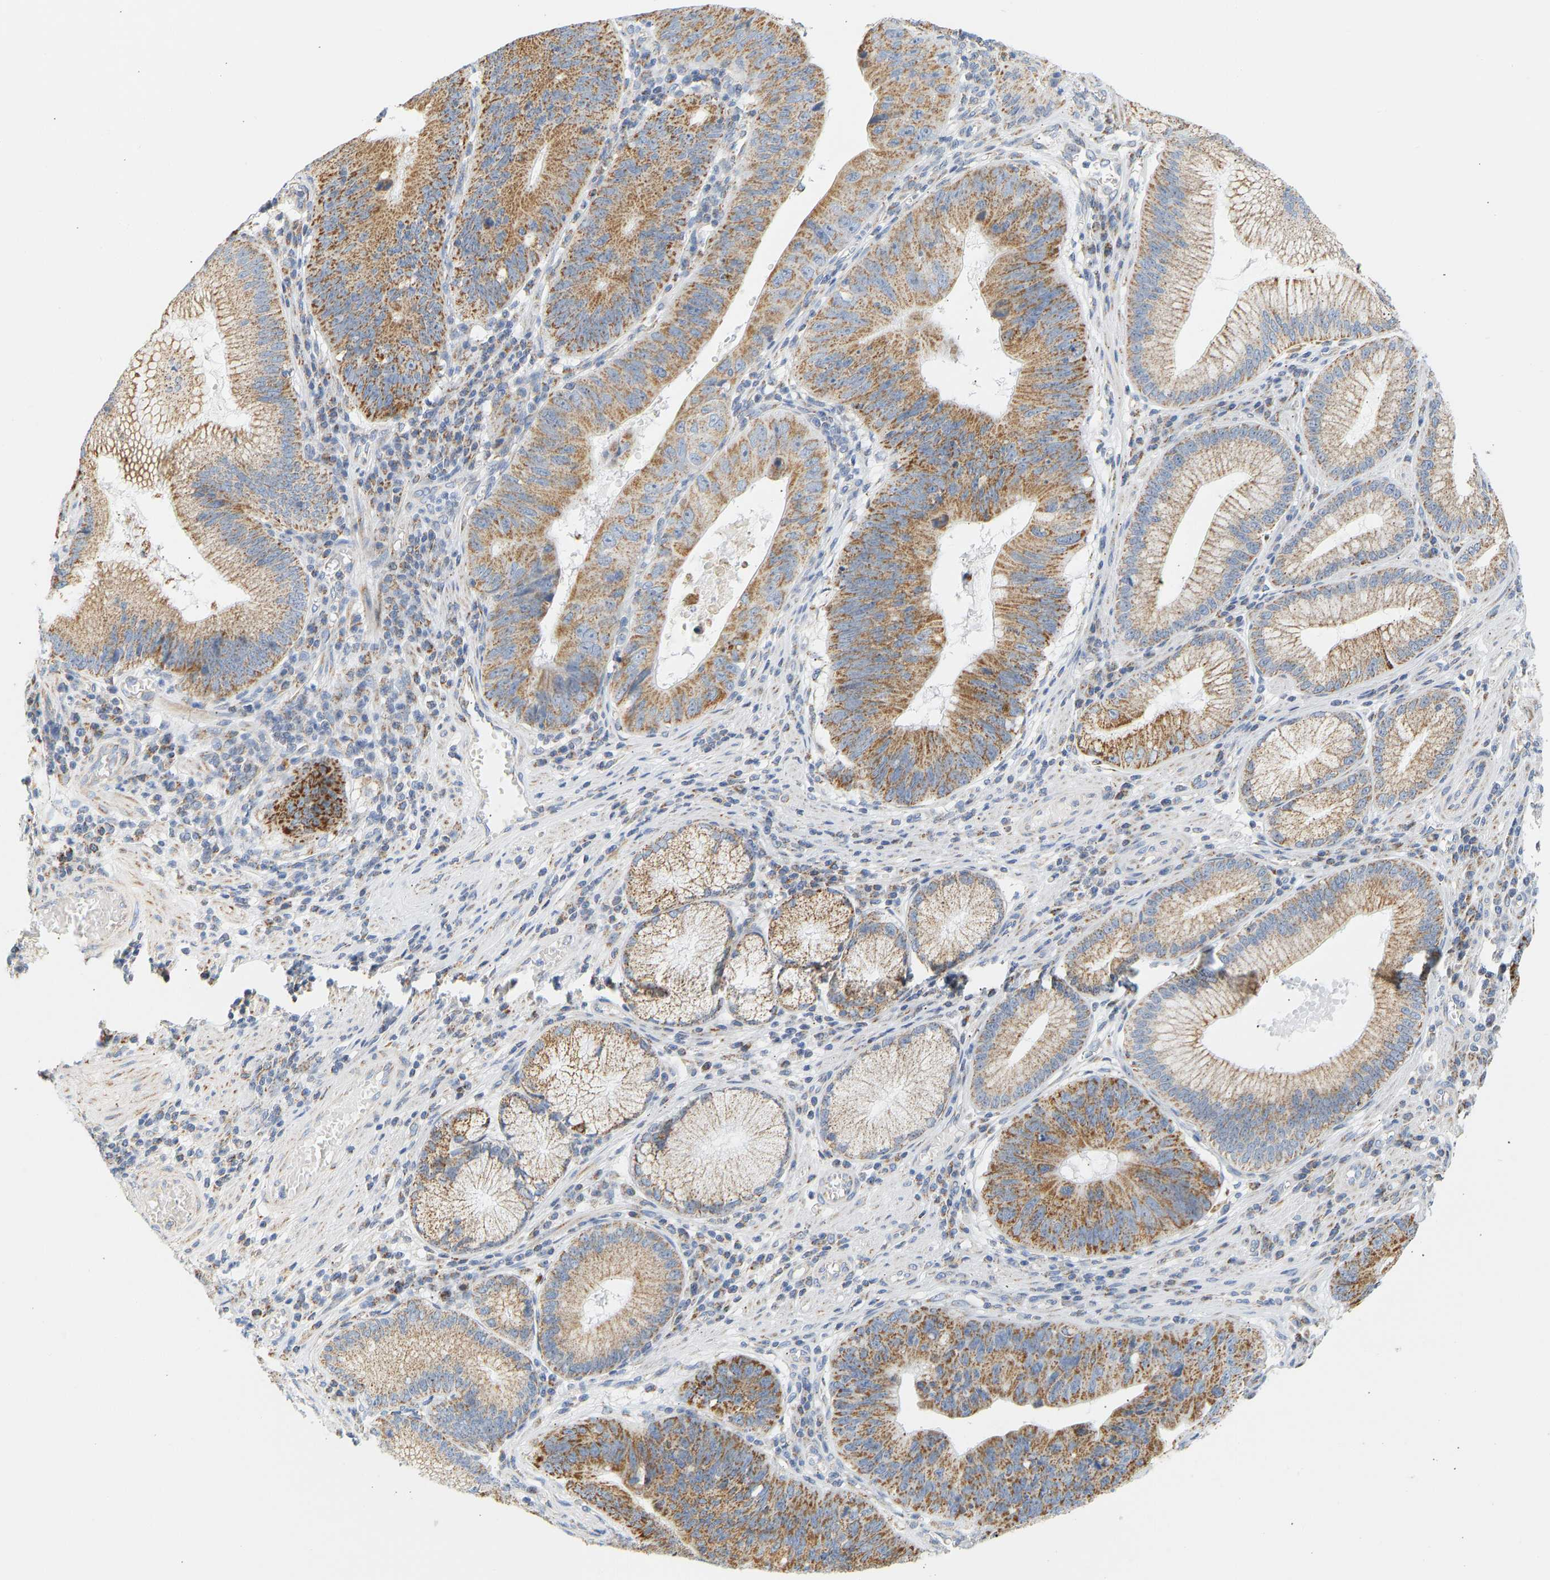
{"staining": {"intensity": "moderate", "quantity": ">75%", "location": "cytoplasmic/membranous"}, "tissue": "stomach cancer", "cell_type": "Tumor cells", "image_type": "cancer", "snomed": [{"axis": "morphology", "description": "Adenocarcinoma, NOS"}, {"axis": "topography", "description": "Stomach"}], "caption": "About >75% of tumor cells in human adenocarcinoma (stomach) reveal moderate cytoplasmic/membranous protein expression as visualized by brown immunohistochemical staining.", "gene": "GRPEL2", "patient": {"sex": "male", "age": 59}}